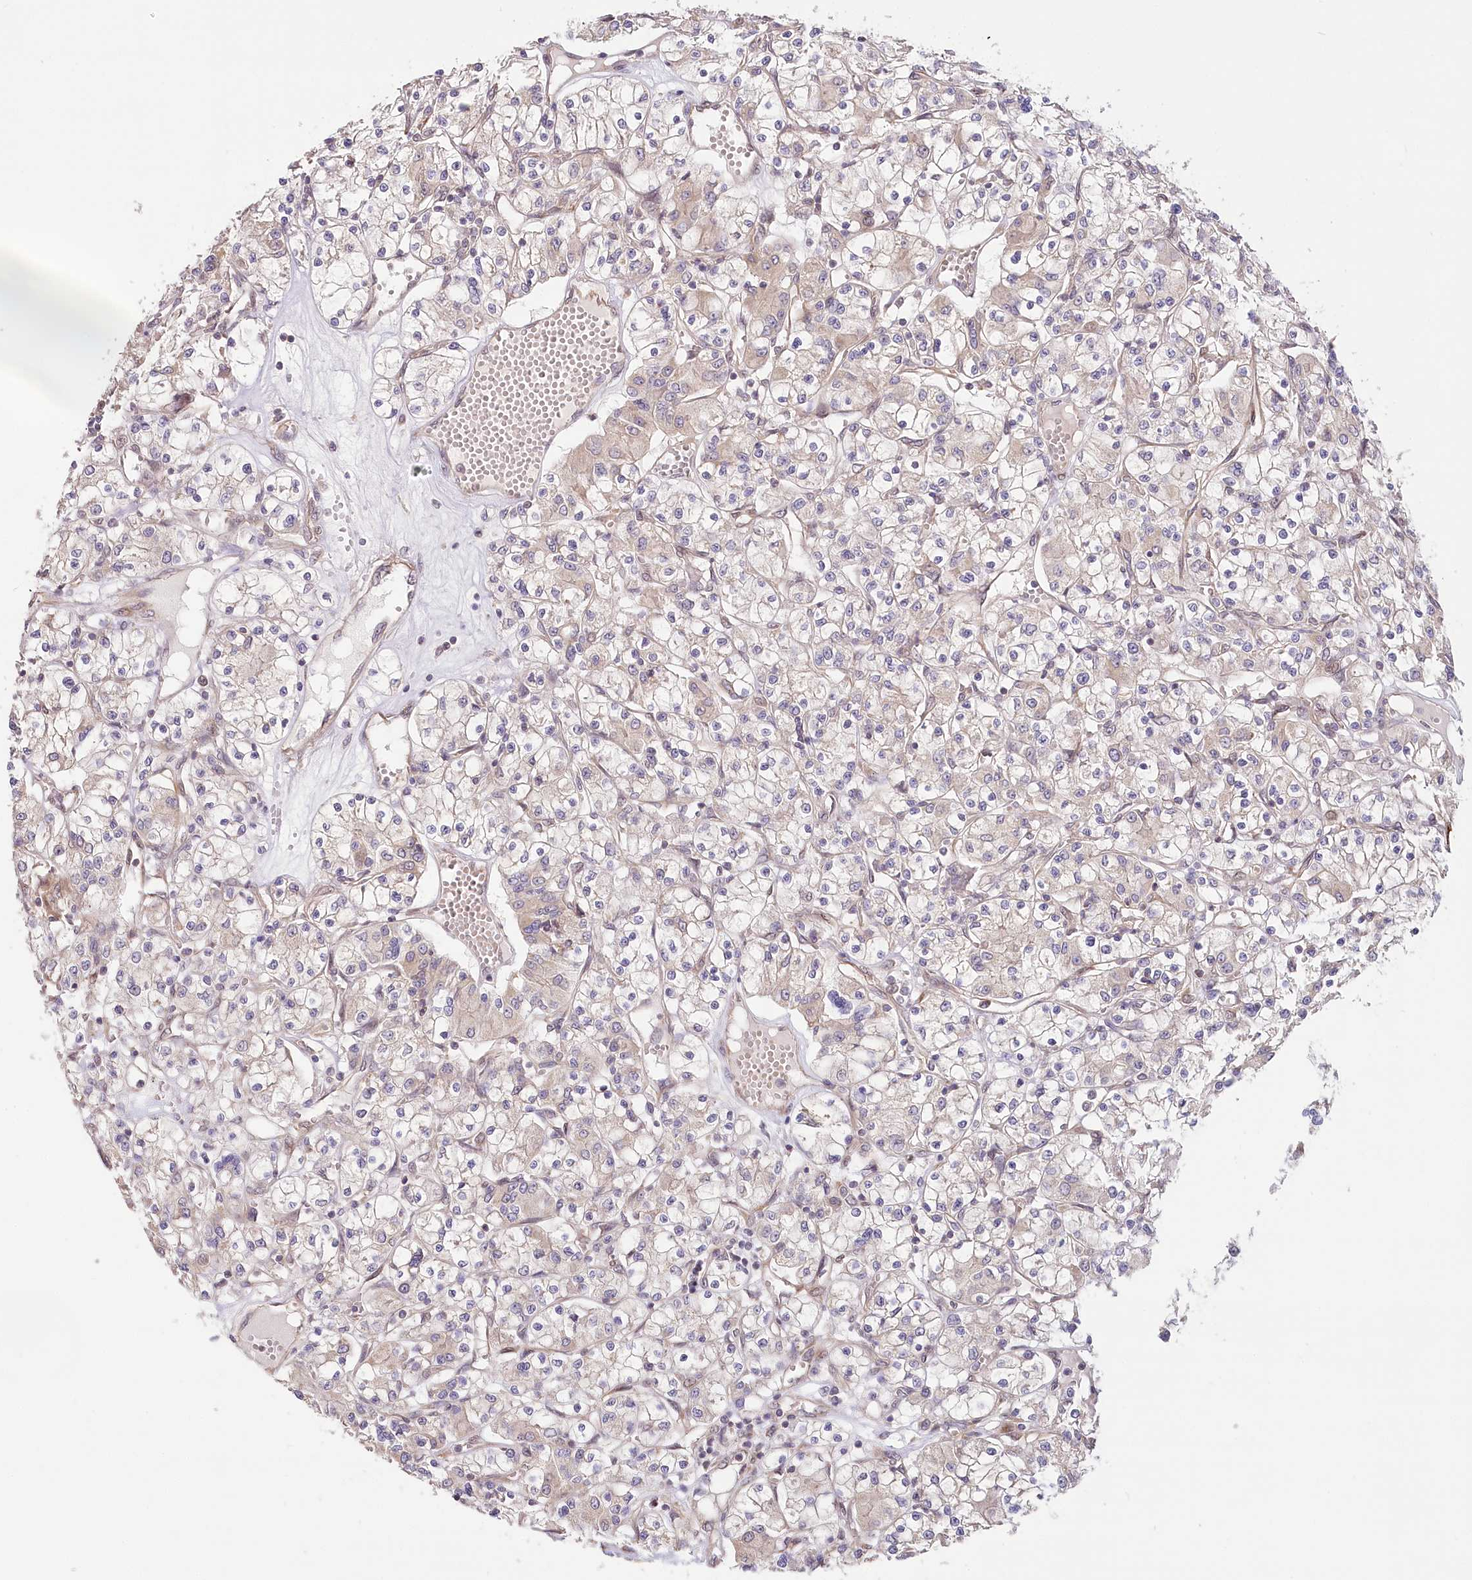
{"staining": {"intensity": "negative", "quantity": "none", "location": "none"}, "tissue": "renal cancer", "cell_type": "Tumor cells", "image_type": "cancer", "snomed": [{"axis": "morphology", "description": "Adenocarcinoma, NOS"}, {"axis": "topography", "description": "Kidney"}], "caption": "This is an immunohistochemistry (IHC) photomicrograph of renal cancer (adenocarcinoma). There is no positivity in tumor cells.", "gene": "CEP70", "patient": {"sex": "female", "age": 59}}